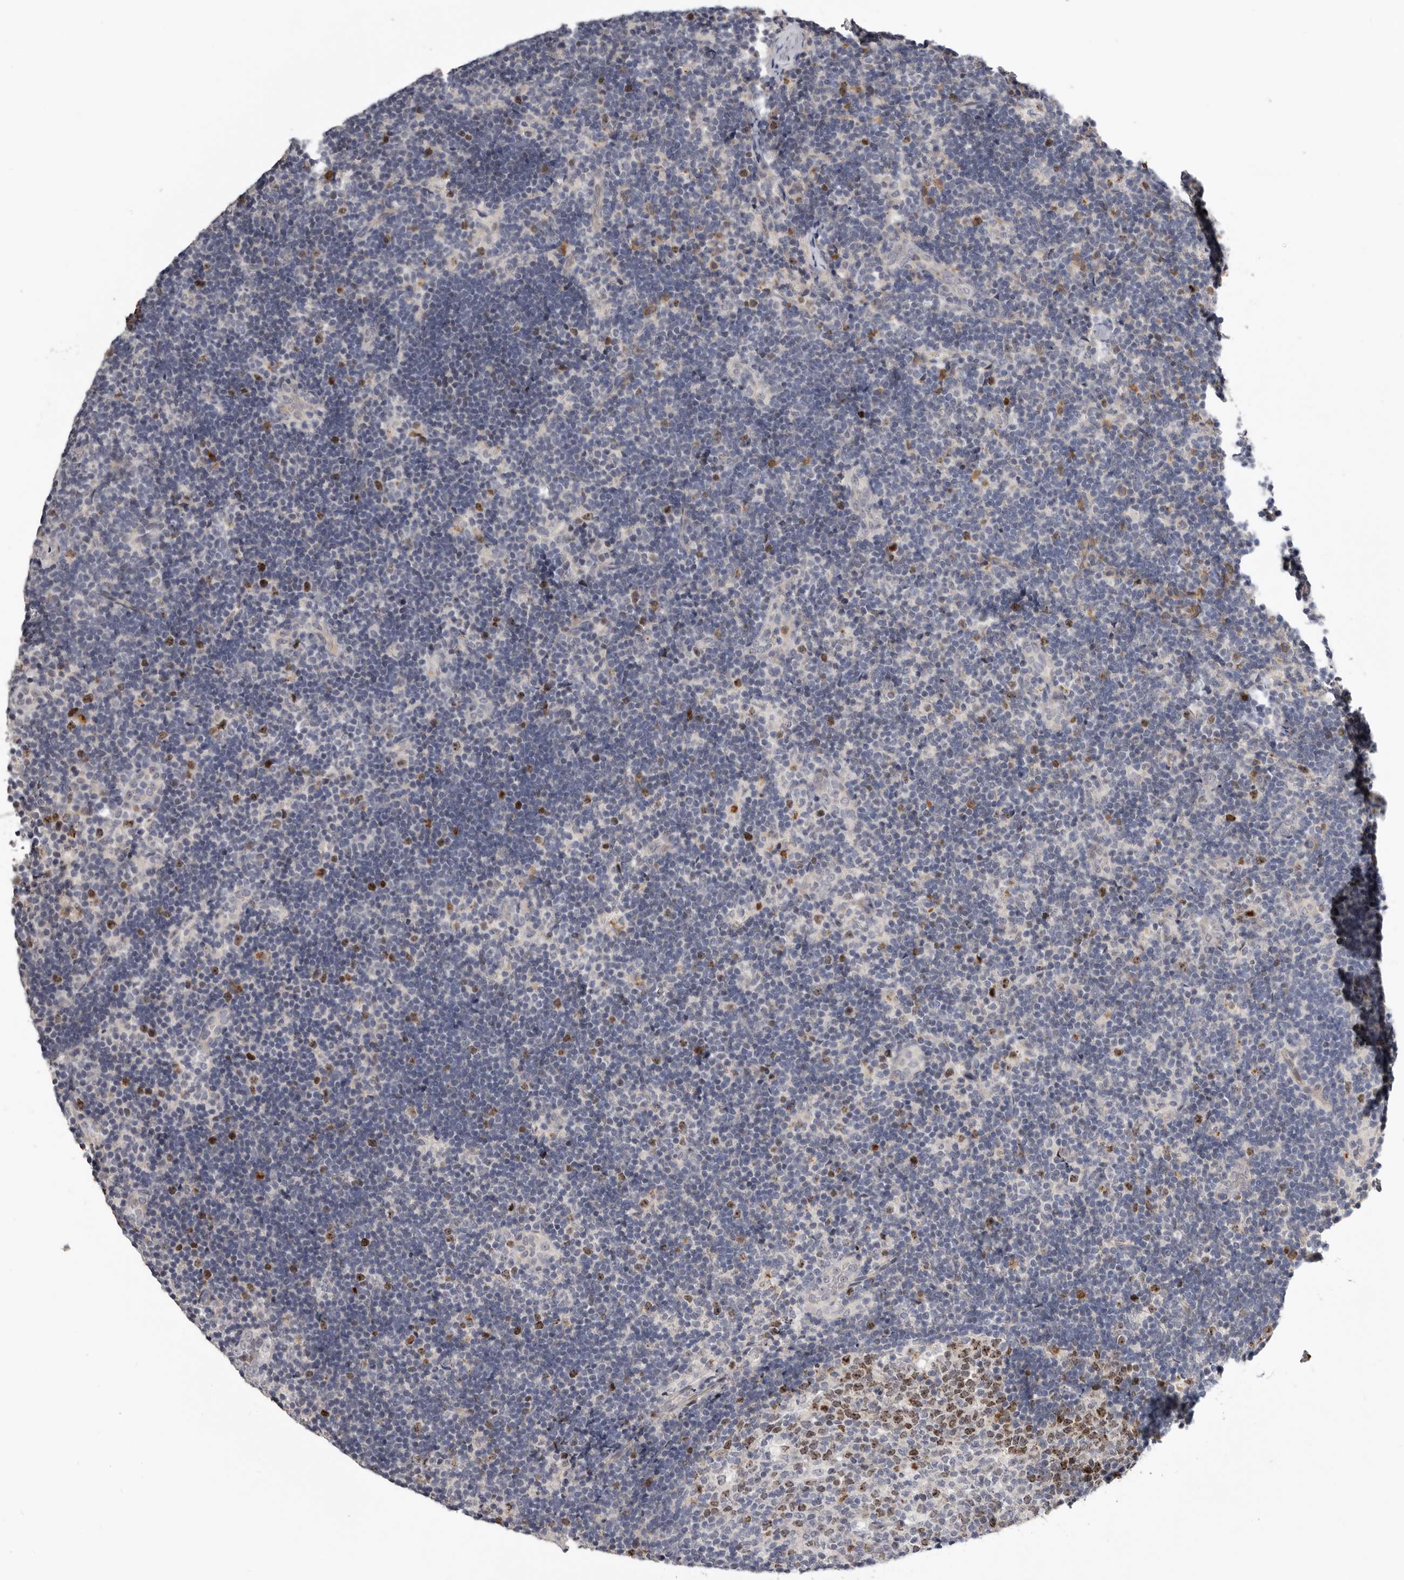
{"staining": {"intensity": "moderate", "quantity": "25%-75%", "location": "nuclear"}, "tissue": "lymph node", "cell_type": "Germinal center cells", "image_type": "normal", "snomed": [{"axis": "morphology", "description": "Normal tissue, NOS"}, {"axis": "topography", "description": "Lymph node"}], "caption": "Lymph node stained with immunohistochemistry (IHC) displays moderate nuclear expression in approximately 25%-75% of germinal center cells. Nuclei are stained in blue.", "gene": "CDCA8", "patient": {"sex": "female", "age": 22}}